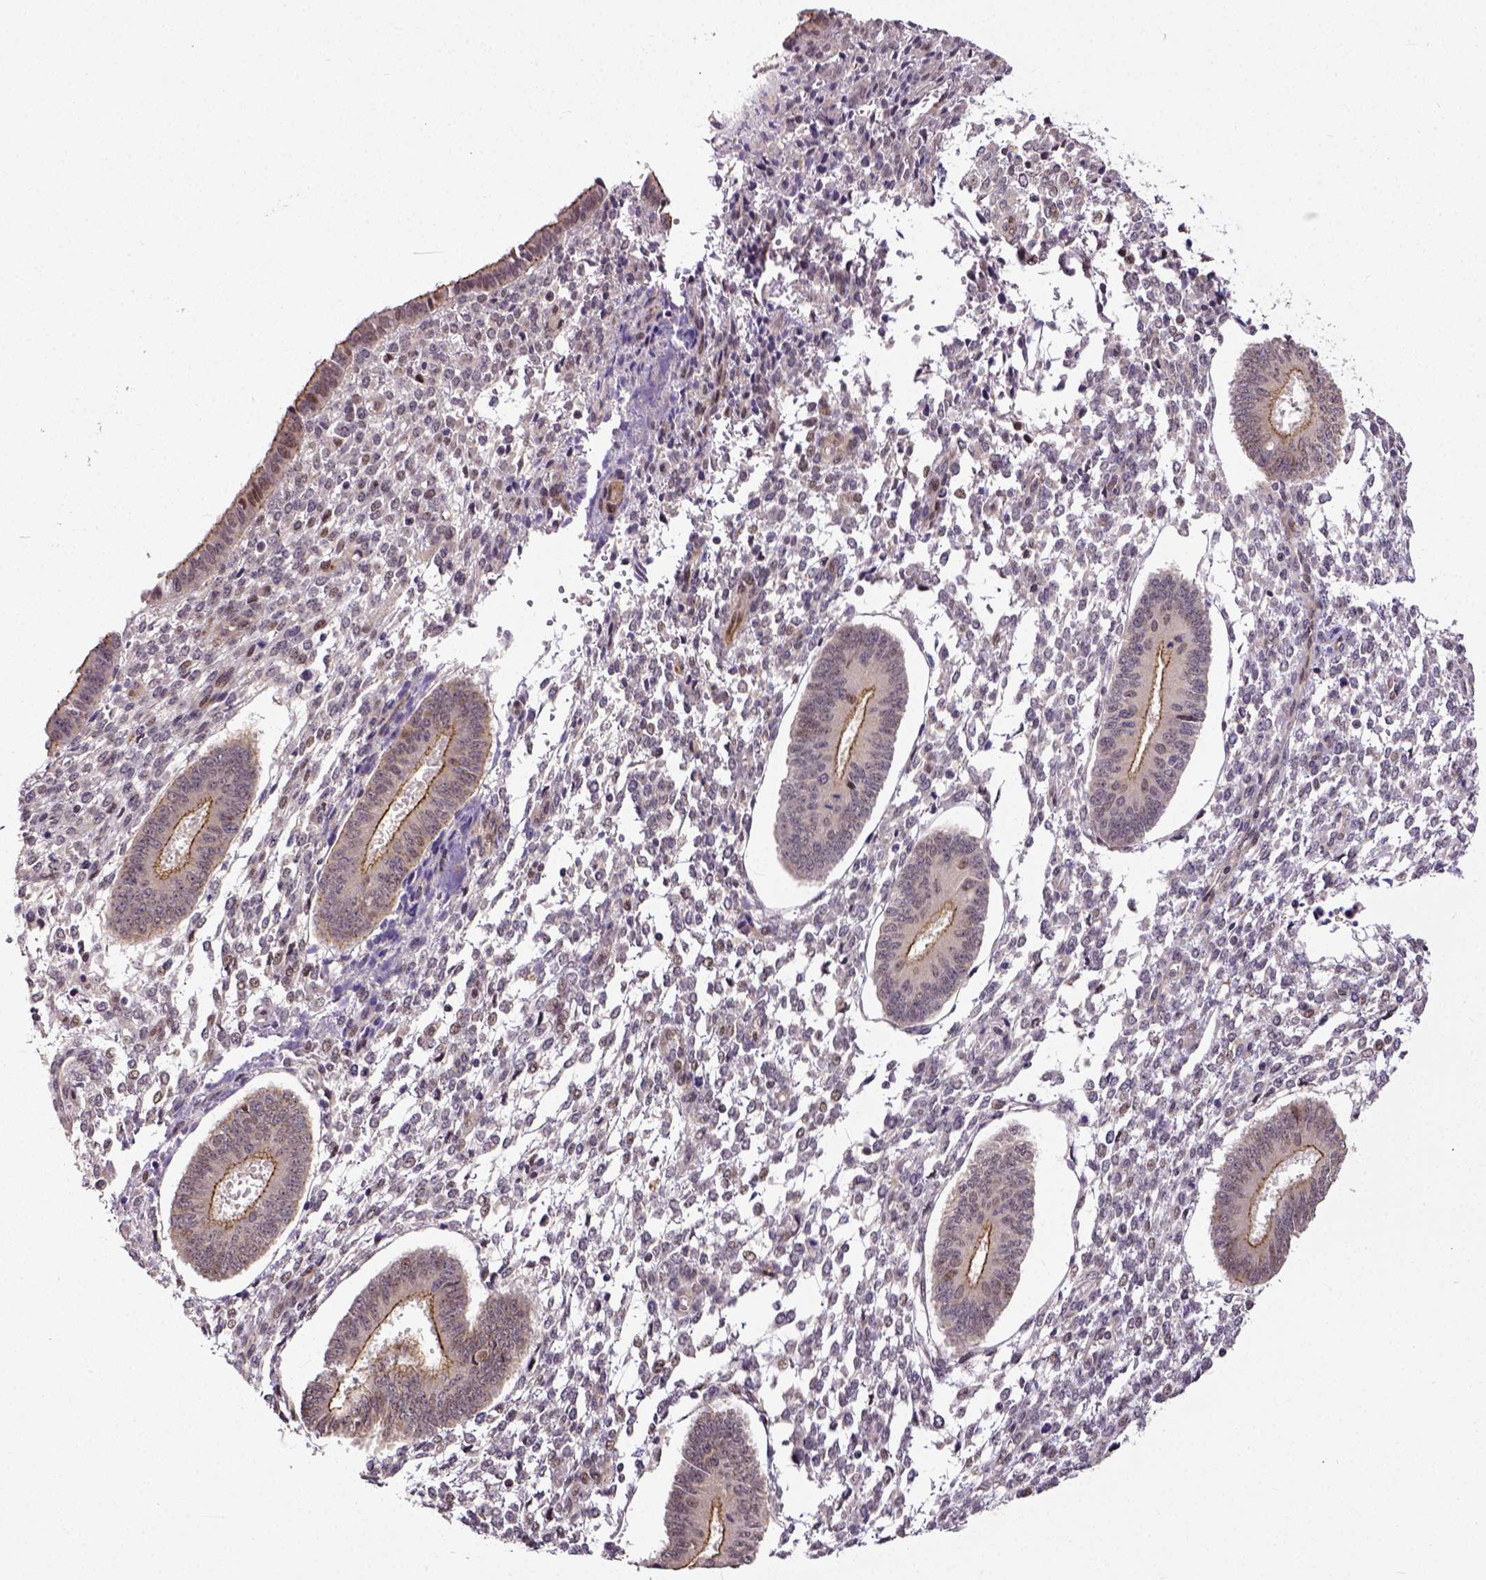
{"staining": {"intensity": "negative", "quantity": "none", "location": "none"}, "tissue": "endometrium", "cell_type": "Cells in endometrial stroma", "image_type": "normal", "snomed": [{"axis": "morphology", "description": "Normal tissue, NOS"}, {"axis": "topography", "description": "Endometrium"}], "caption": "Normal endometrium was stained to show a protein in brown. There is no significant positivity in cells in endometrial stroma. (Brightfield microscopy of DAB immunohistochemistry at high magnification).", "gene": "DICER1", "patient": {"sex": "female", "age": 42}}